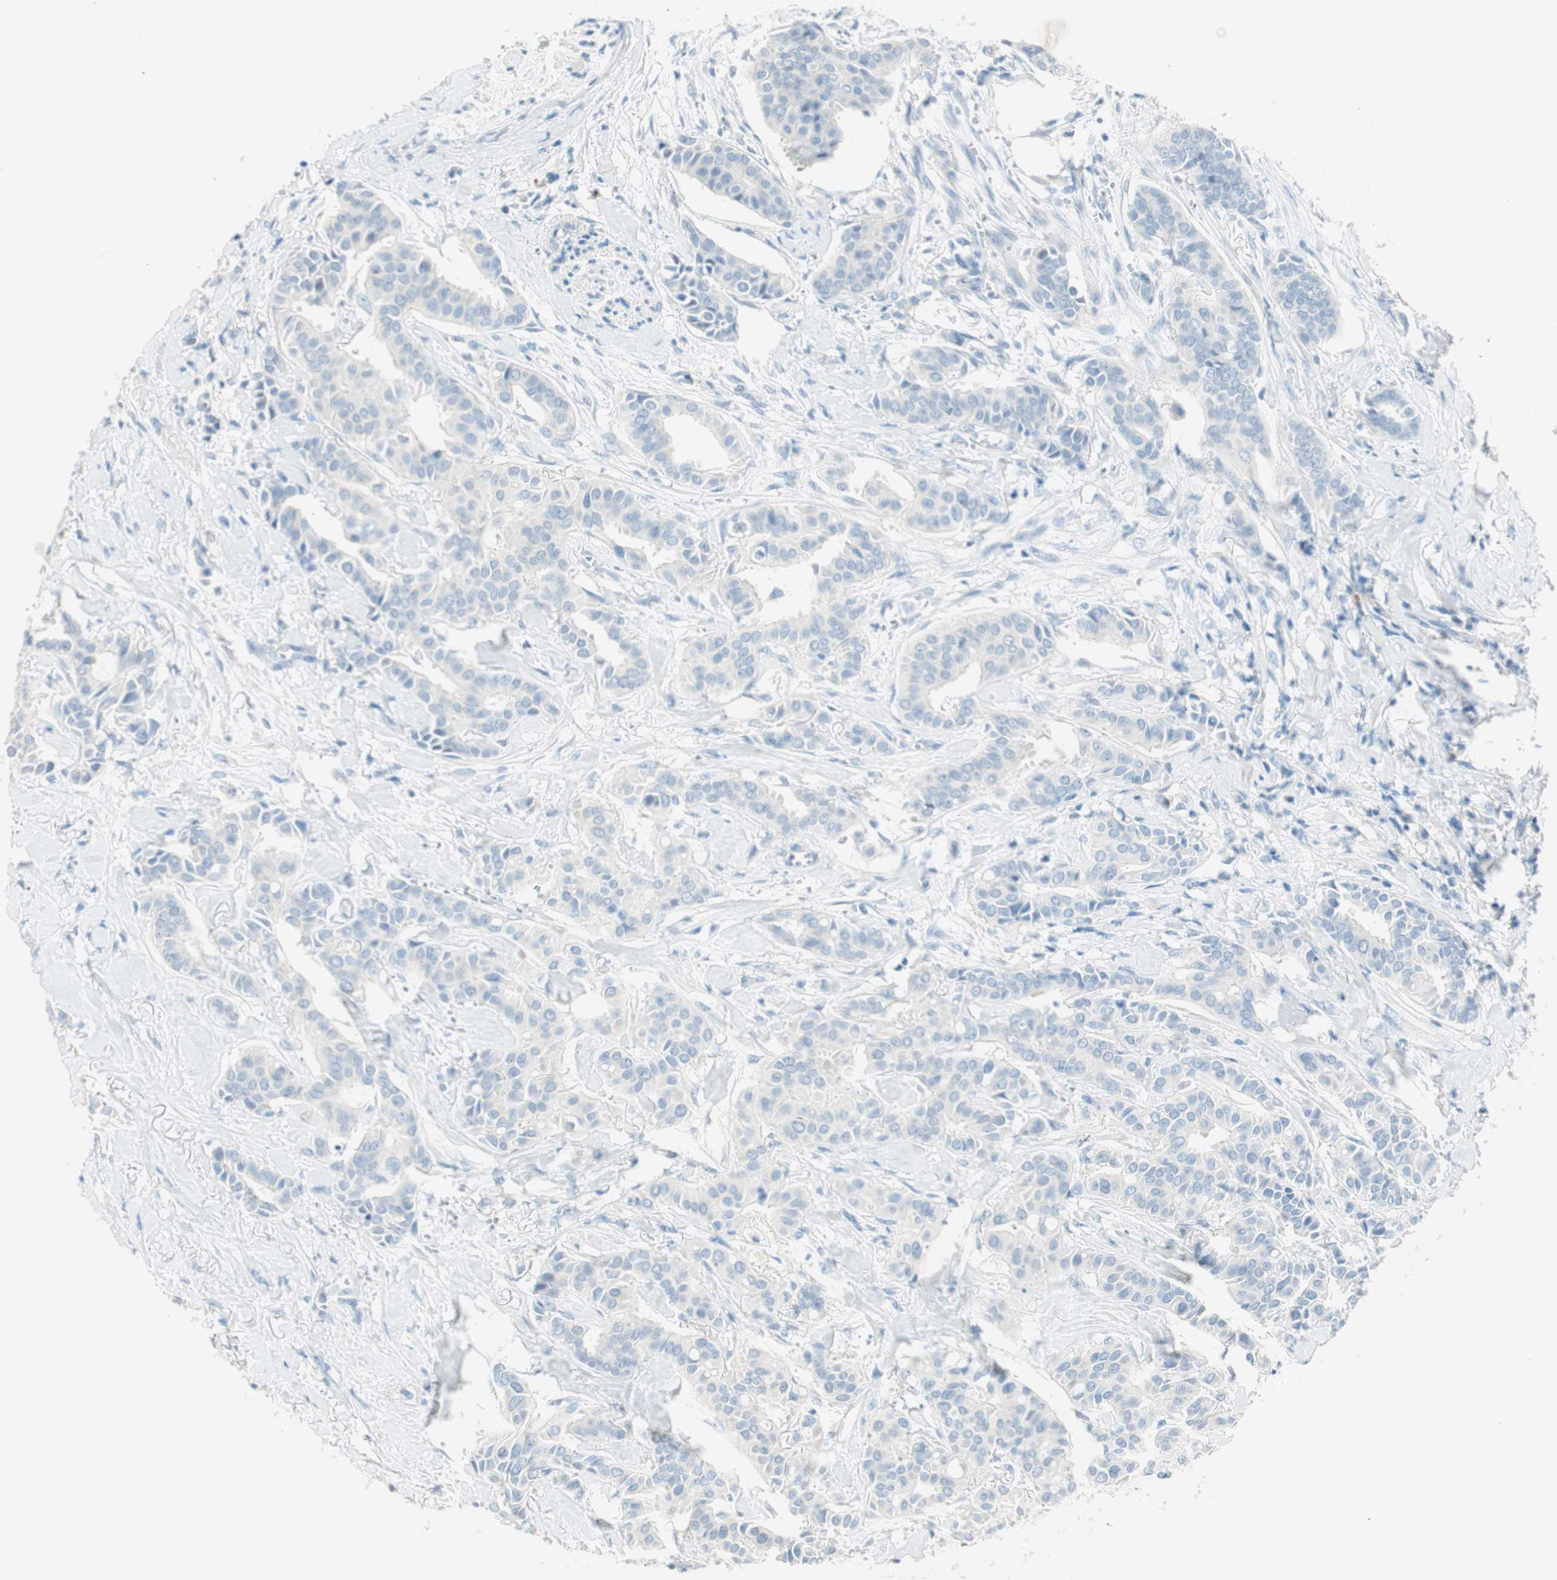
{"staining": {"intensity": "negative", "quantity": "none", "location": "none"}, "tissue": "head and neck cancer", "cell_type": "Tumor cells", "image_type": "cancer", "snomed": [{"axis": "morphology", "description": "Adenocarcinoma, NOS"}, {"axis": "topography", "description": "Salivary gland"}, {"axis": "topography", "description": "Head-Neck"}], "caption": "This is an IHC micrograph of head and neck adenocarcinoma. There is no positivity in tumor cells.", "gene": "HPGD", "patient": {"sex": "female", "age": 59}}